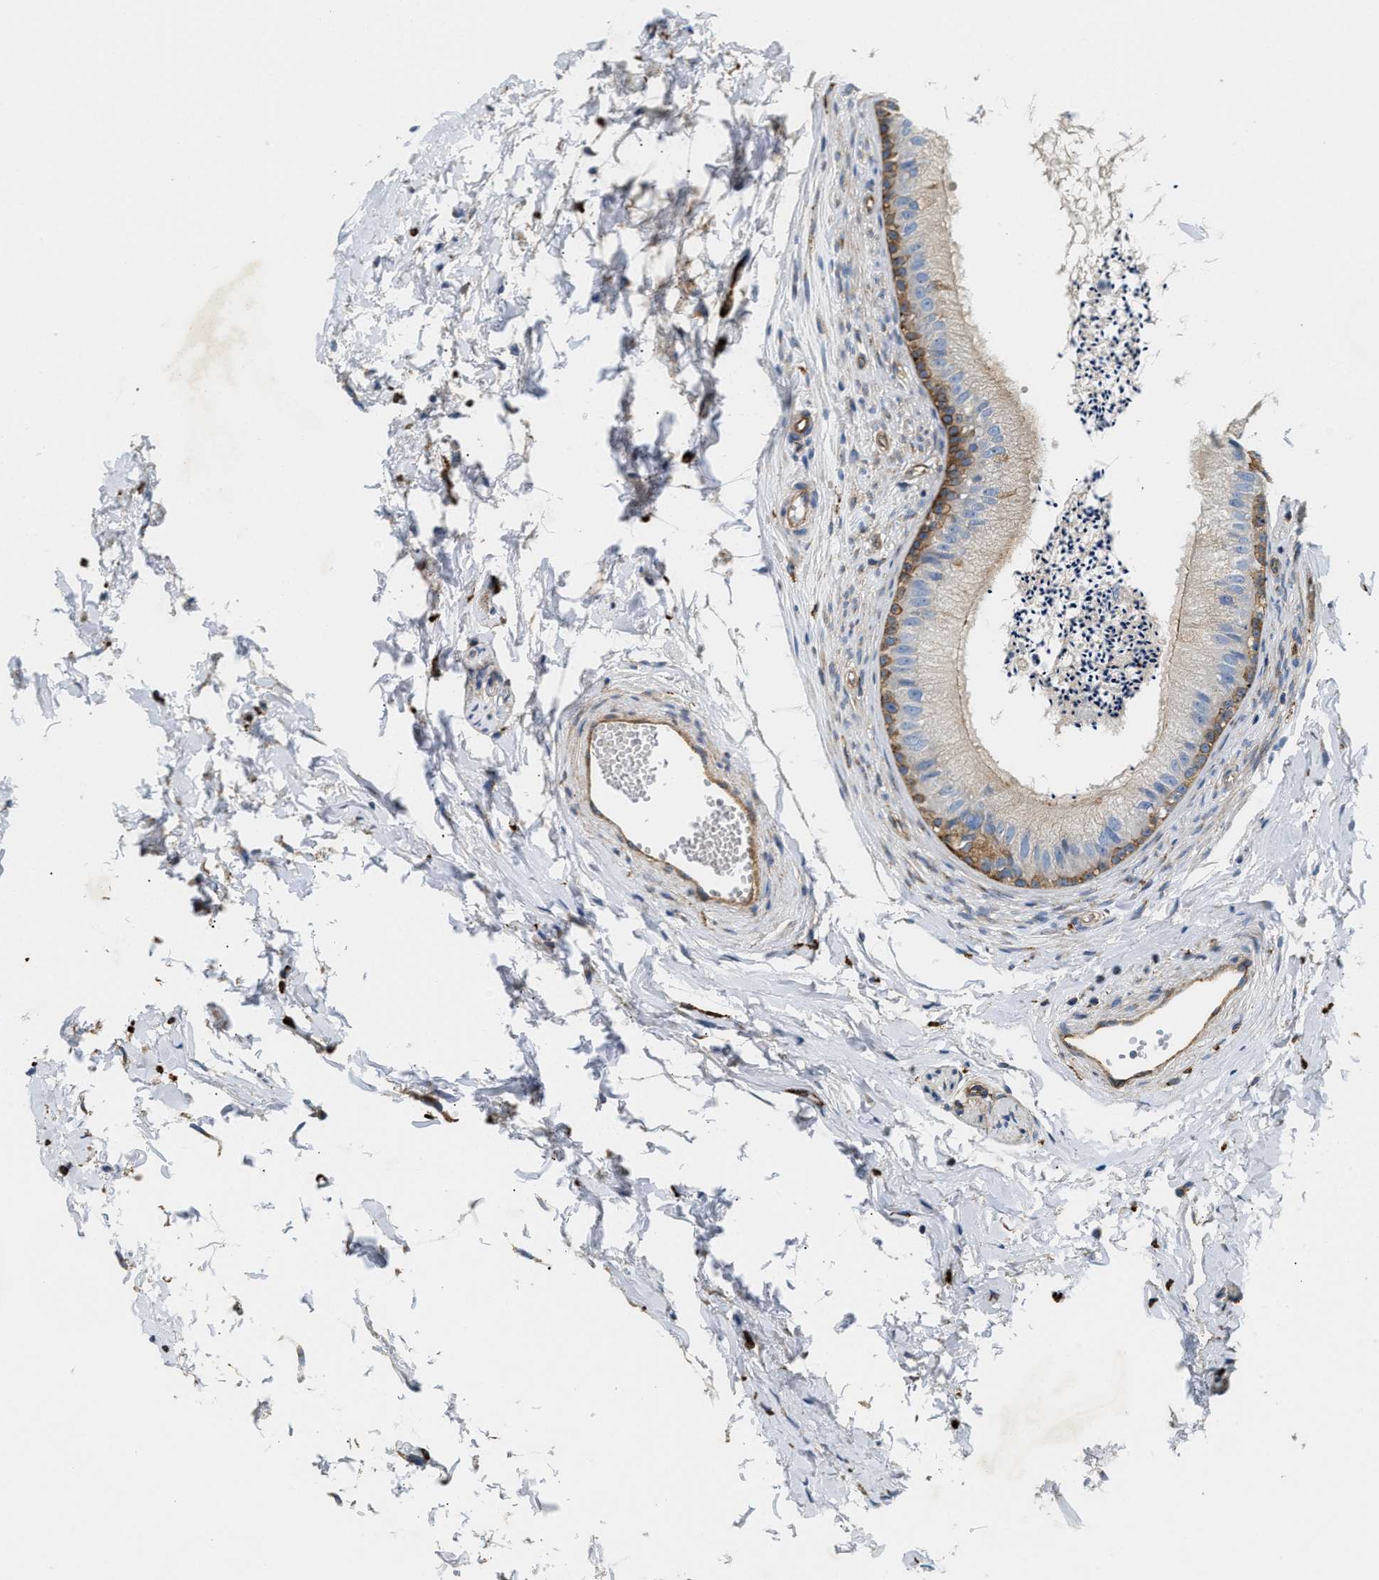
{"staining": {"intensity": "moderate", "quantity": "<25%", "location": "cytoplasmic/membranous"}, "tissue": "epididymis", "cell_type": "Glandular cells", "image_type": "normal", "snomed": [{"axis": "morphology", "description": "Normal tissue, NOS"}, {"axis": "topography", "description": "Epididymis"}], "caption": "Moderate cytoplasmic/membranous expression is present in approximately <25% of glandular cells in benign epididymis.", "gene": "NSUN7", "patient": {"sex": "male", "age": 56}}